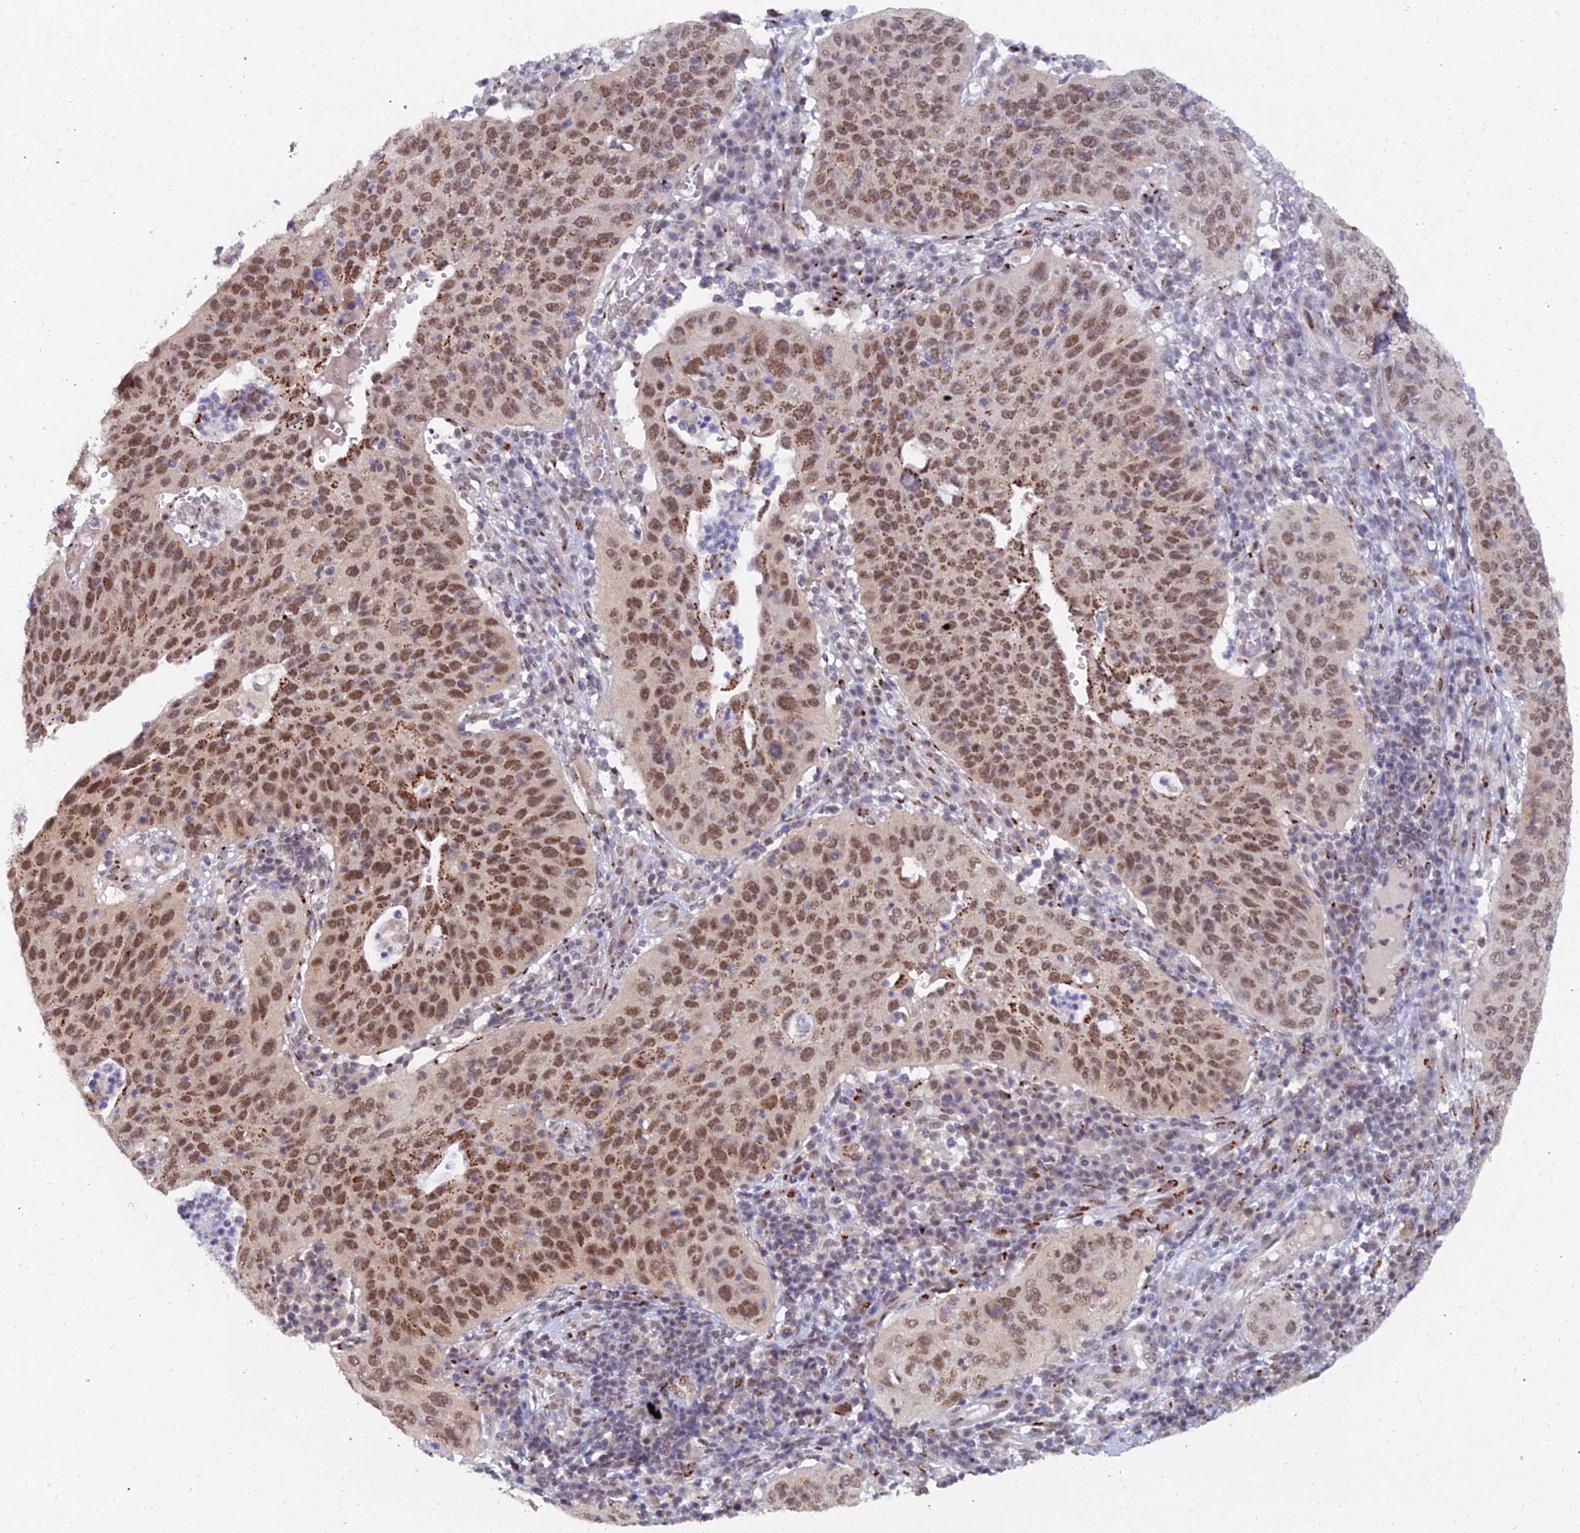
{"staining": {"intensity": "moderate", "quantity": ">75%", "location": "cytoplasmic/membranous,nuclear"}, "tissue": "cervical cancer", "cell_type": "Tumor cells", "image_type": "cancer", "snomed": [{"axis": "morphology", "description": "Squamous cell carcinoma, NOS"}, {"axis": "topography", "description": "Cervix"}], "caption": "A brown stain shows moderate cytoplasmic/membranous and nuclear positivity of a protein in cervical squamous cell carcinoma tumor cells.", "gene": "THOC3", "patient": {"sex": "female", "age": 36}}